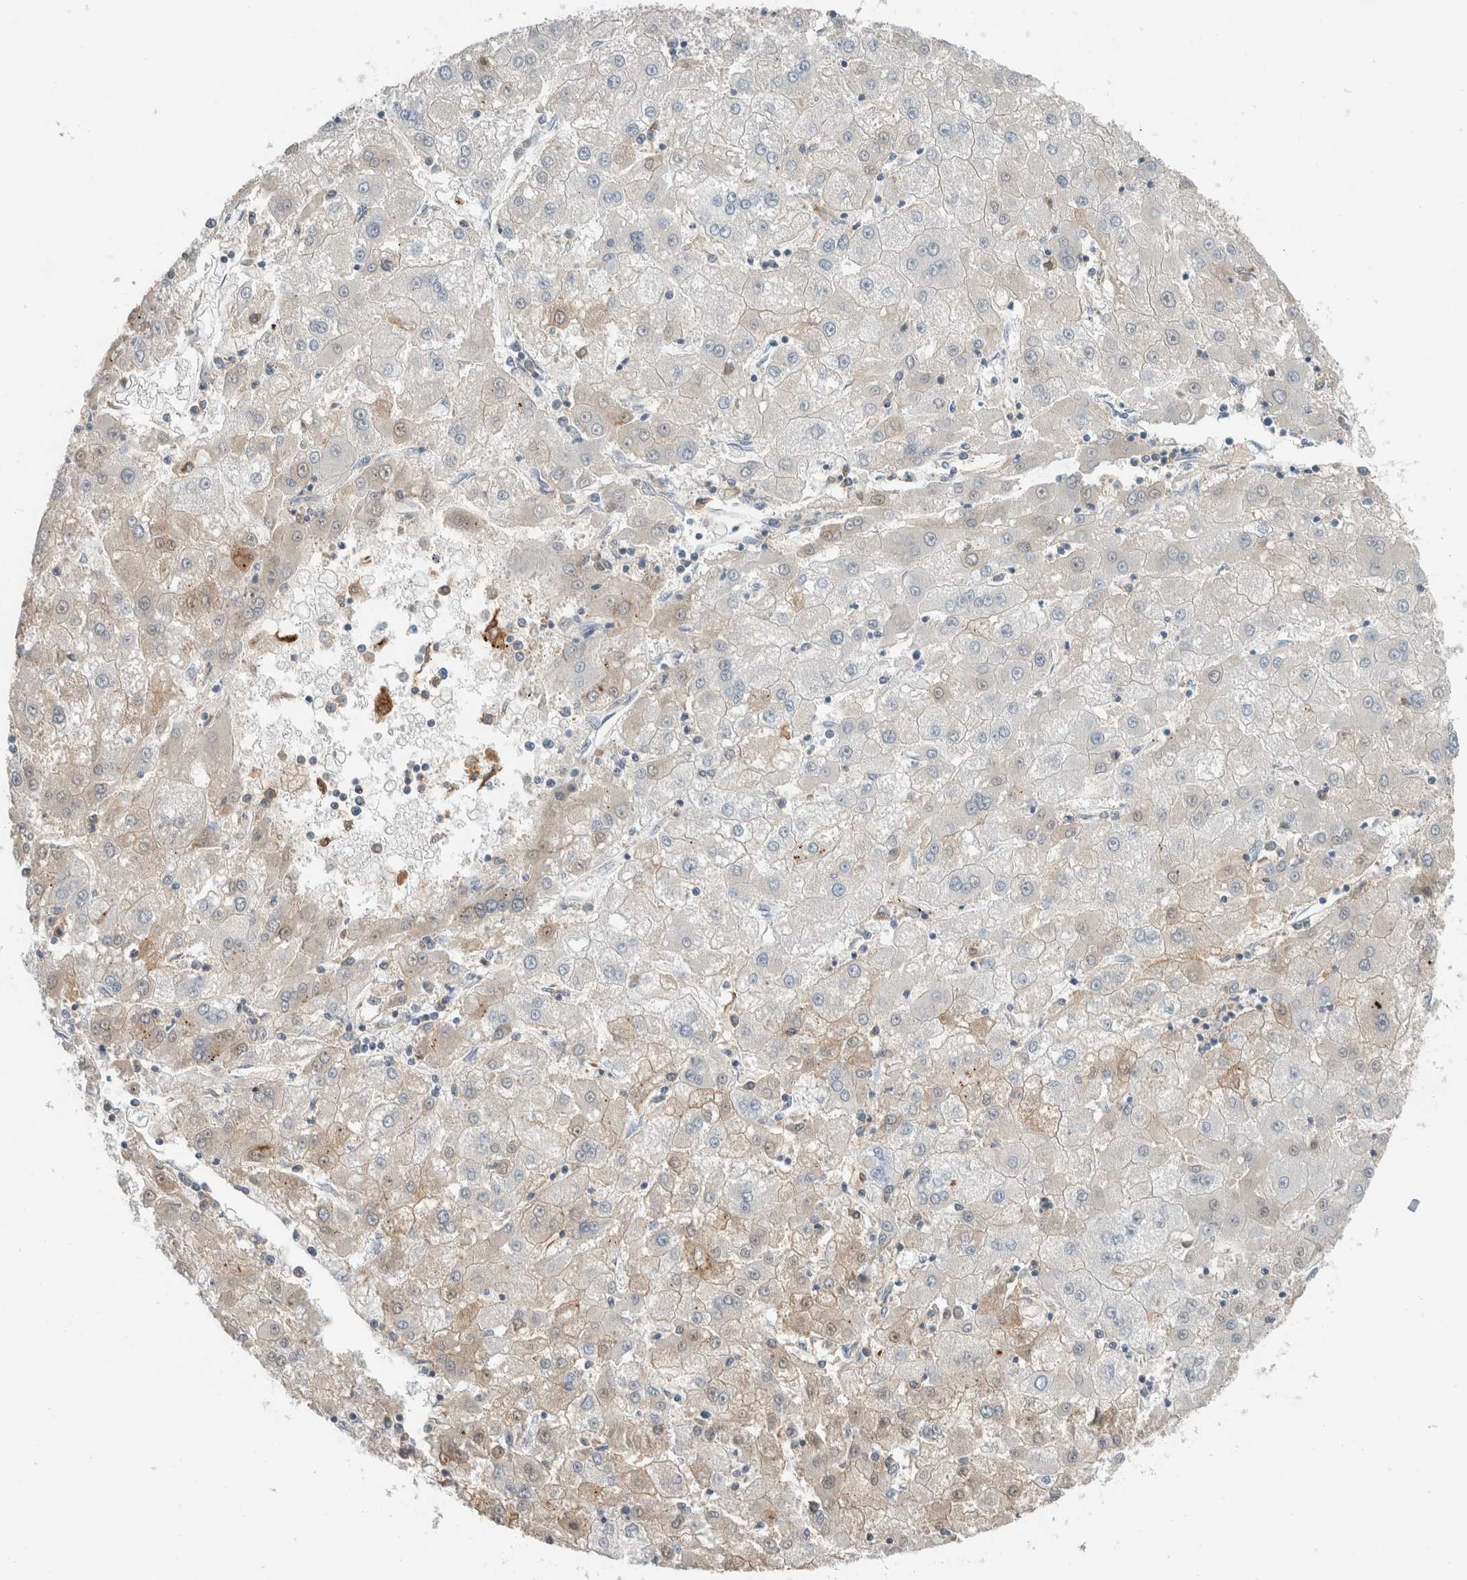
{"staining": {"intensity": "weak", "quantity": "<25%", "location": "cytoplasmic/membranous"}, "tissue": "liver cancer", "cell_type": "Tumor cells", "image_type": "cancer", "snomed": [{"axis": "morphology", "description": "Carcinoma, Hepatocellular, NOS"}, {"axis": "topography", "description": "Liver"}], "caption": "Immunohistochemical staining of human liver hepatocellular carcinoma displays no significant positivity in tumor cells. (Brightfield microscopy of DAB immunohistochemistry at high magnification).", "gene": "ERCC6L2", "patient": {"sex": "male", "age": 72}}